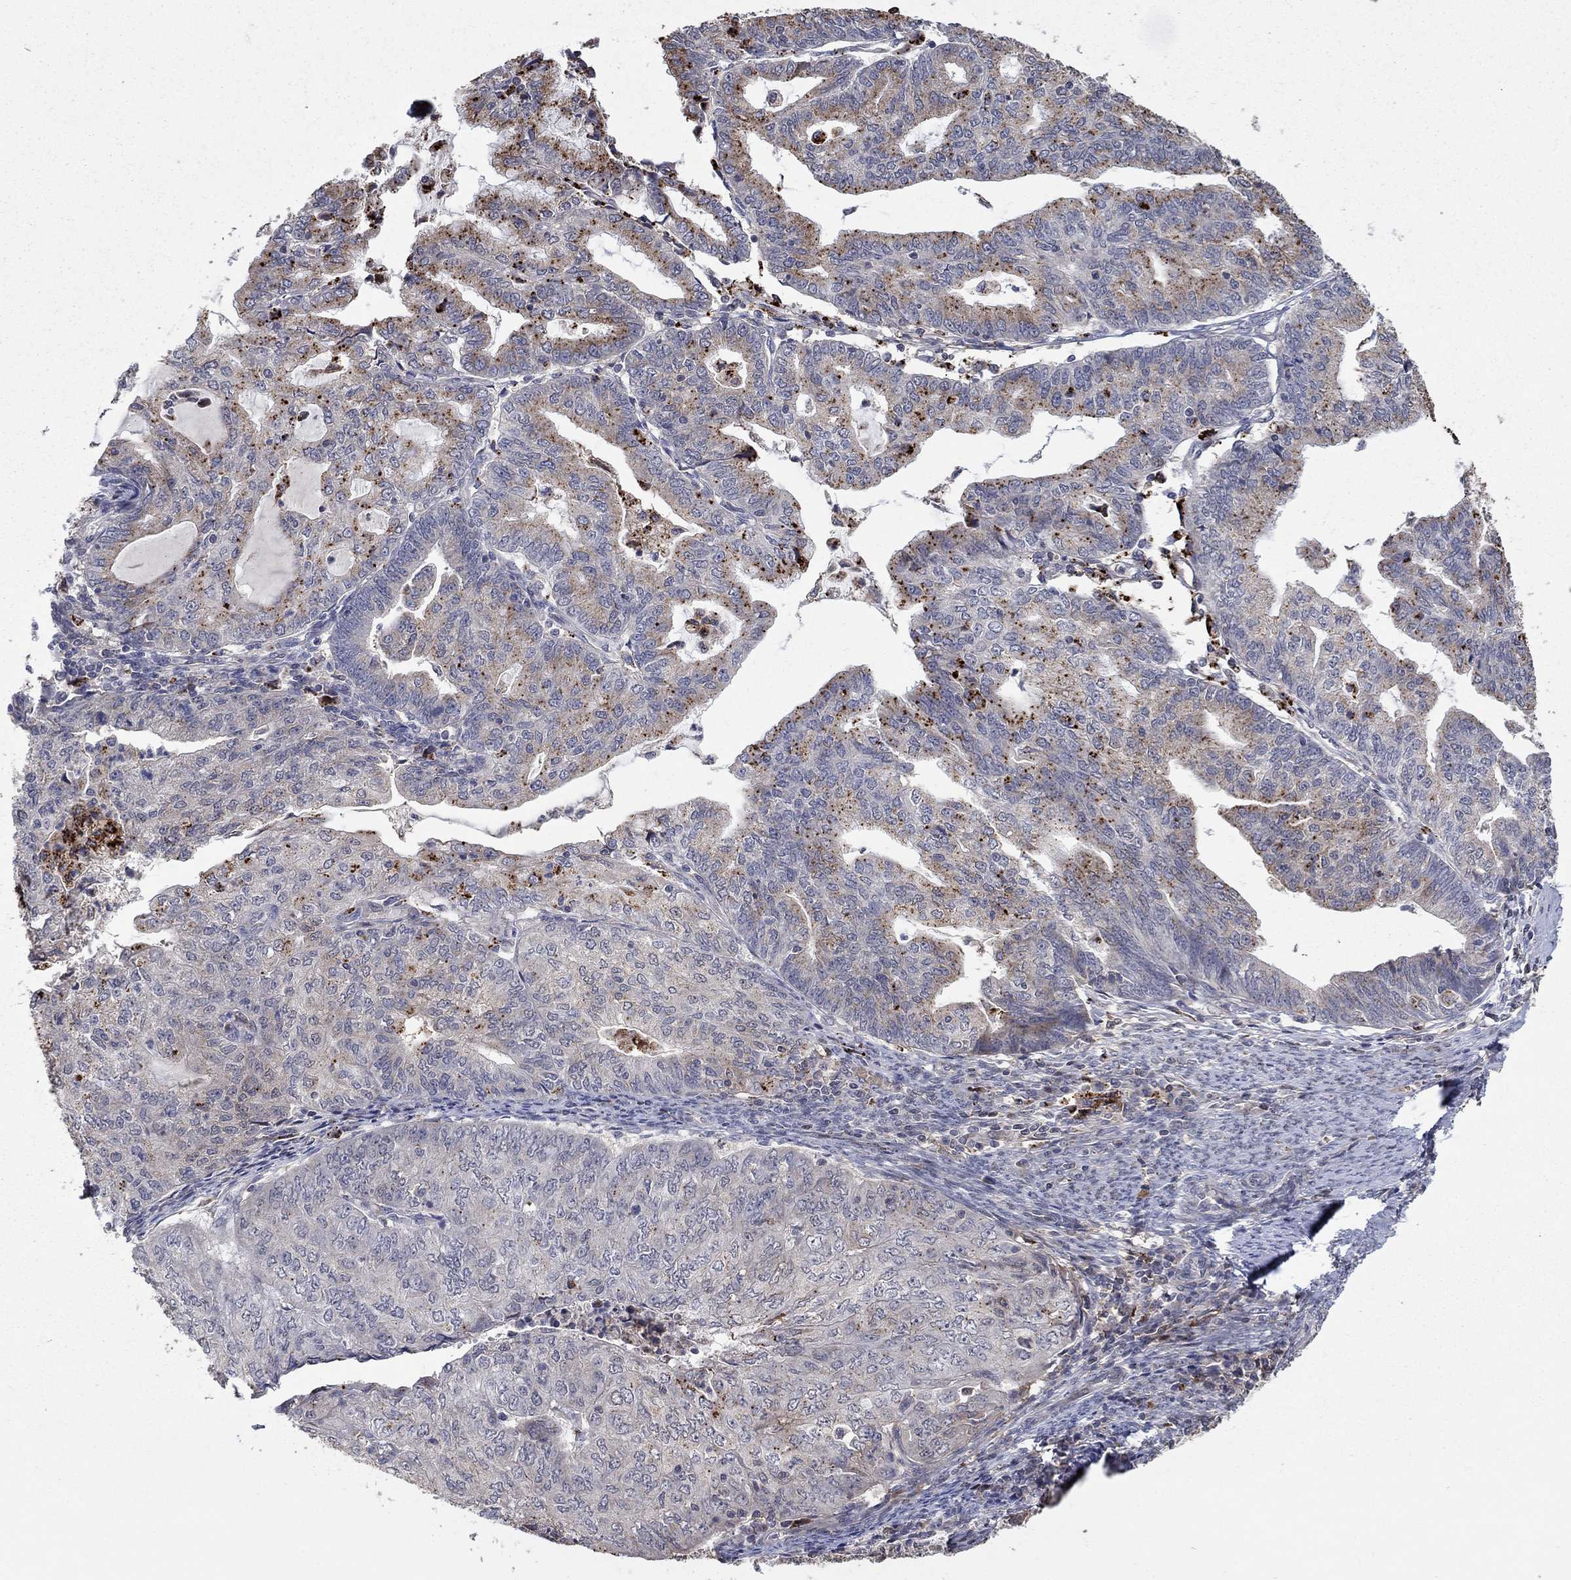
{"staining": {"intensity": "strong", "quantity": "<25%", "location": "cytoplasmic/membranous"}, "tissue": "endometrial cancer", "cell_type": "Tumor cells", "image_type": "cancer", "snomed": [{"axis": "morphology", "description": "Adenocarcinoma, NOS"}, {"axis": "topography", "description": "Endometrium"}], "caption": "Endometrial adenocarcinoma tissue demonstrates strong cytoplasmic/membranous expression in approximately <25% of tumor cells, visualized by immunohistochemistry. (Stains: DAB (3,3'-diaminobenzidine) in brown, nuclei in blue, Microscopy: brightfield microscopy at high magnification).", "gene": "LPCAT4", "patient": {"sex": "female", "age": 82}}